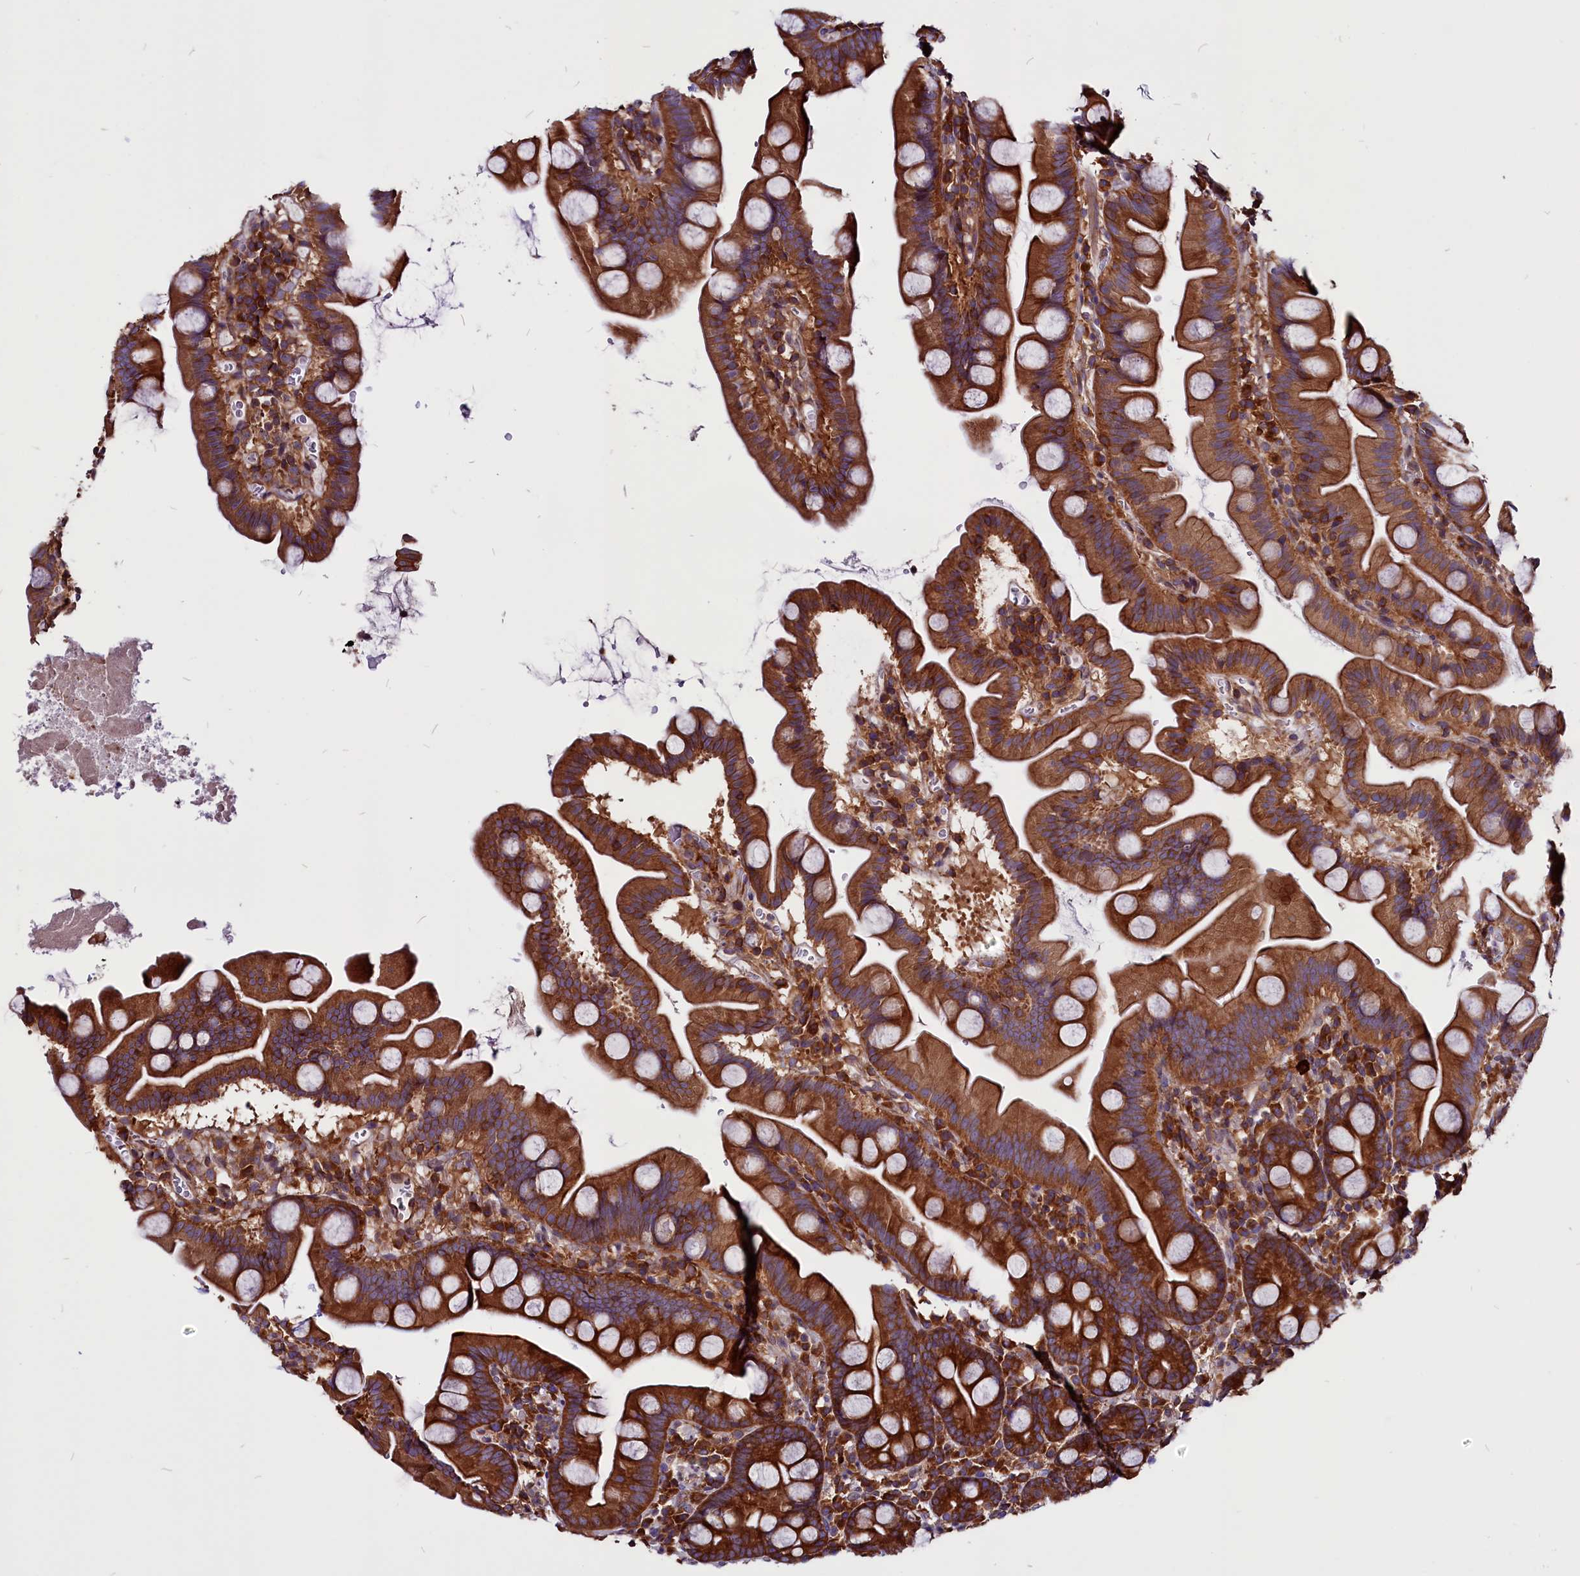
{"staining": {"intensity": "strong", "quantity": ">75%", "location": "cytoplasmic/membranous"}, "tissue": "small intestine", "cell_type": "Glandular cells", "image_type": "normal", "snomed": [{"axis": "morphology", "description": "Normal tissue, NOS"}, {"axis": "topography", "description": "Small intestine"}], "caption": "Strong cytoplasmic/membranous protein staining is appreciated in approximately >75% of glandular cells in small intestine. The staining was performed using DAB to visualize the protein expression in brown, while the nuclei were stained in blue with hematoxylin (Magnification: 20x).", "gene": "EIF3G", "patient": {"sex": "female", "age": 68}}